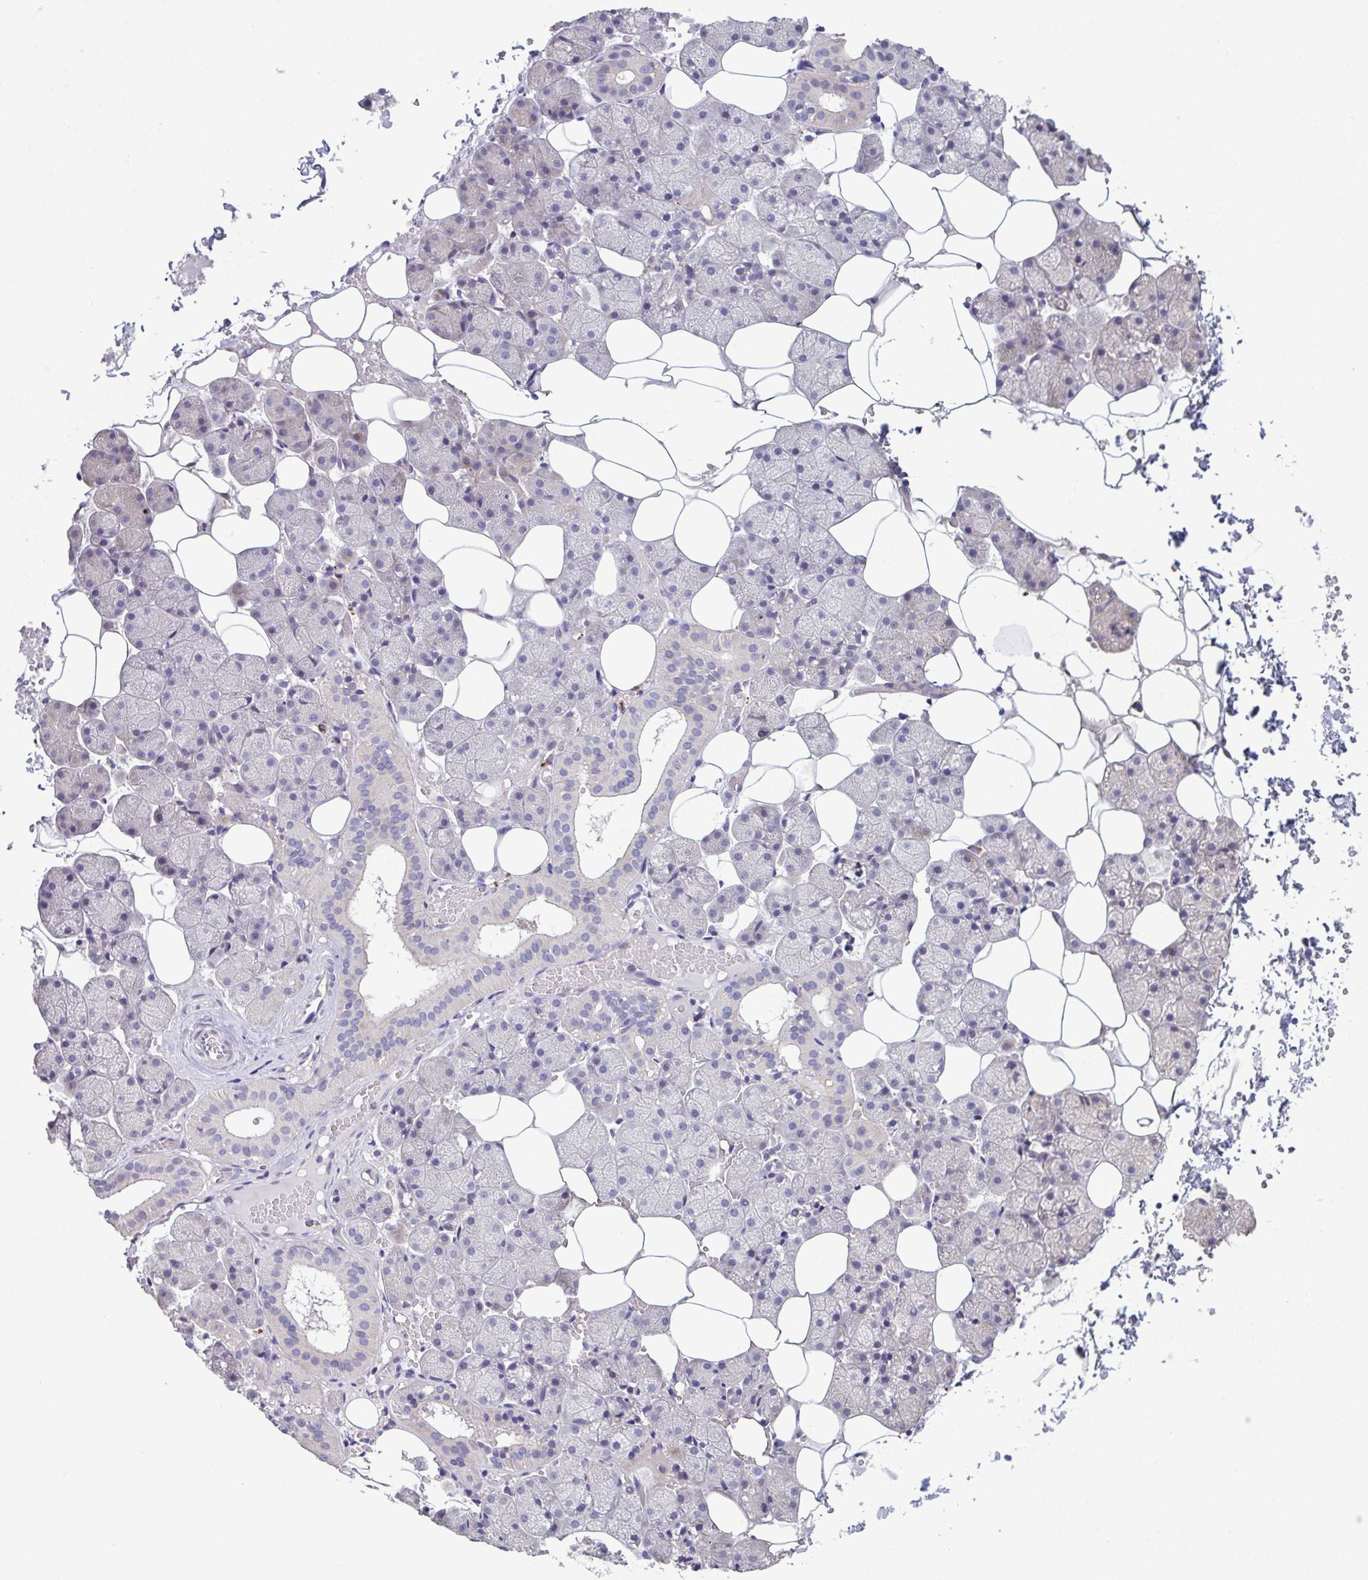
{"staining": {"intensity": "negative", "quantity": "none", "location": "none"}, "tissue": "salivary gland", "cell_type": "Glandular cells", "image_type": "normal", "snomed": [{"axis": "morphology", "description": "Normal tissue, NOS"}, {"axis": "topography", "description": "Salivary gland"}], "caption": "Immunohistochemistry (IHC) image of normal salivary gland: human salivary gland stained with DAB (3,3'-diaminobenzidine) reveals no significant protein staining in glandular cells.", "gene": "GLDC", "patient": {"sex": "male", "age": 38}}